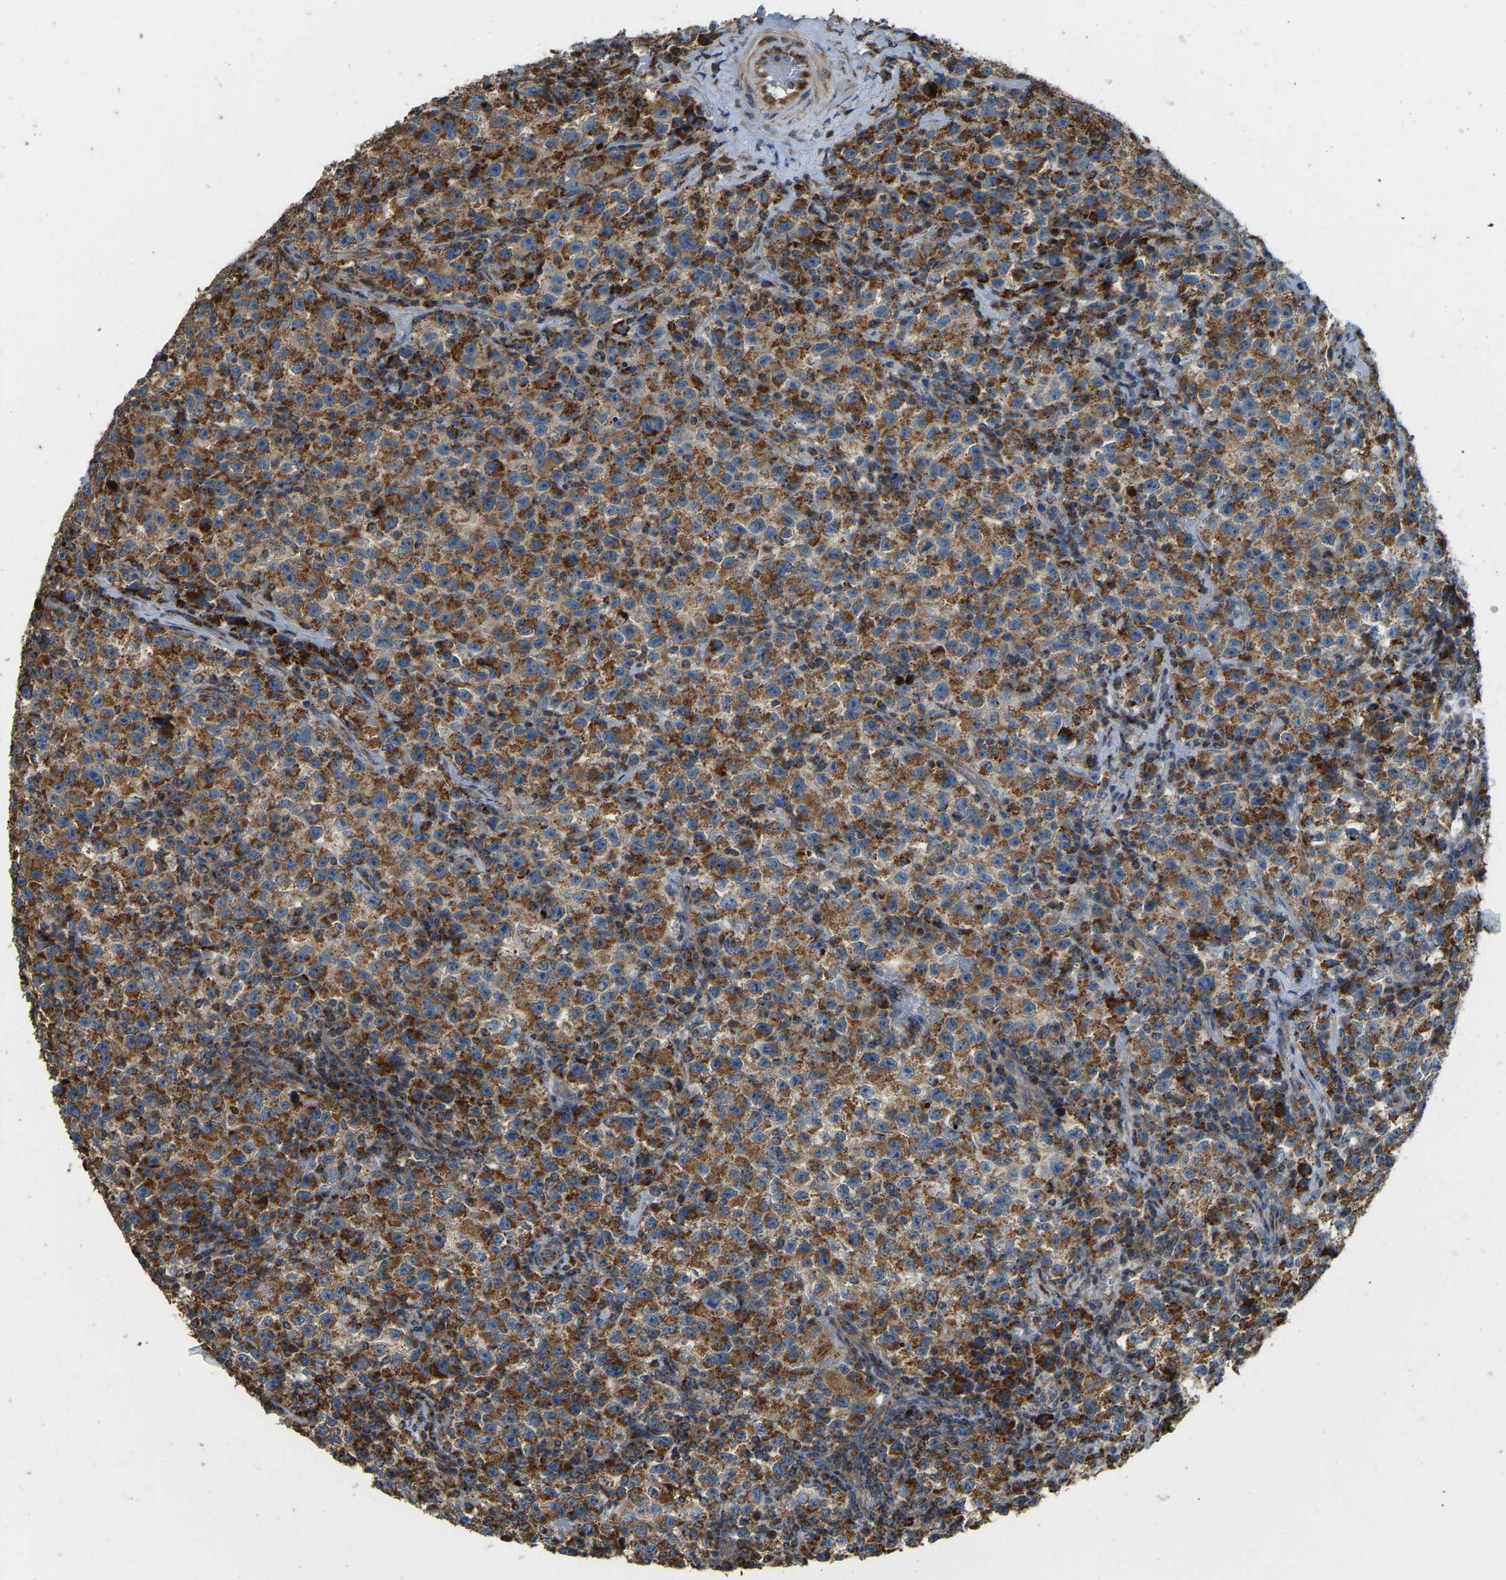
{"staining": {"intensity": "strong", "quantity": ">75%", "location": "cytoplasmic/membranous"}, "tissue": "testis cancer", "cell_type": "Tumor cells", "image_type": "cancer", "snomed": [{"axis": "morphology", "description": "Seminoma, NOS"}, {"axis": "topography", "description": "Testis"}], "caption": "Approximately >75% of tumor cells in testis cancer reveal strong cytoplasmic/membranous protein staining as visualized by brown immunohistochemical staining.", "gene": "PSMD7", "patient": {"sex": "male", "age": 22}}